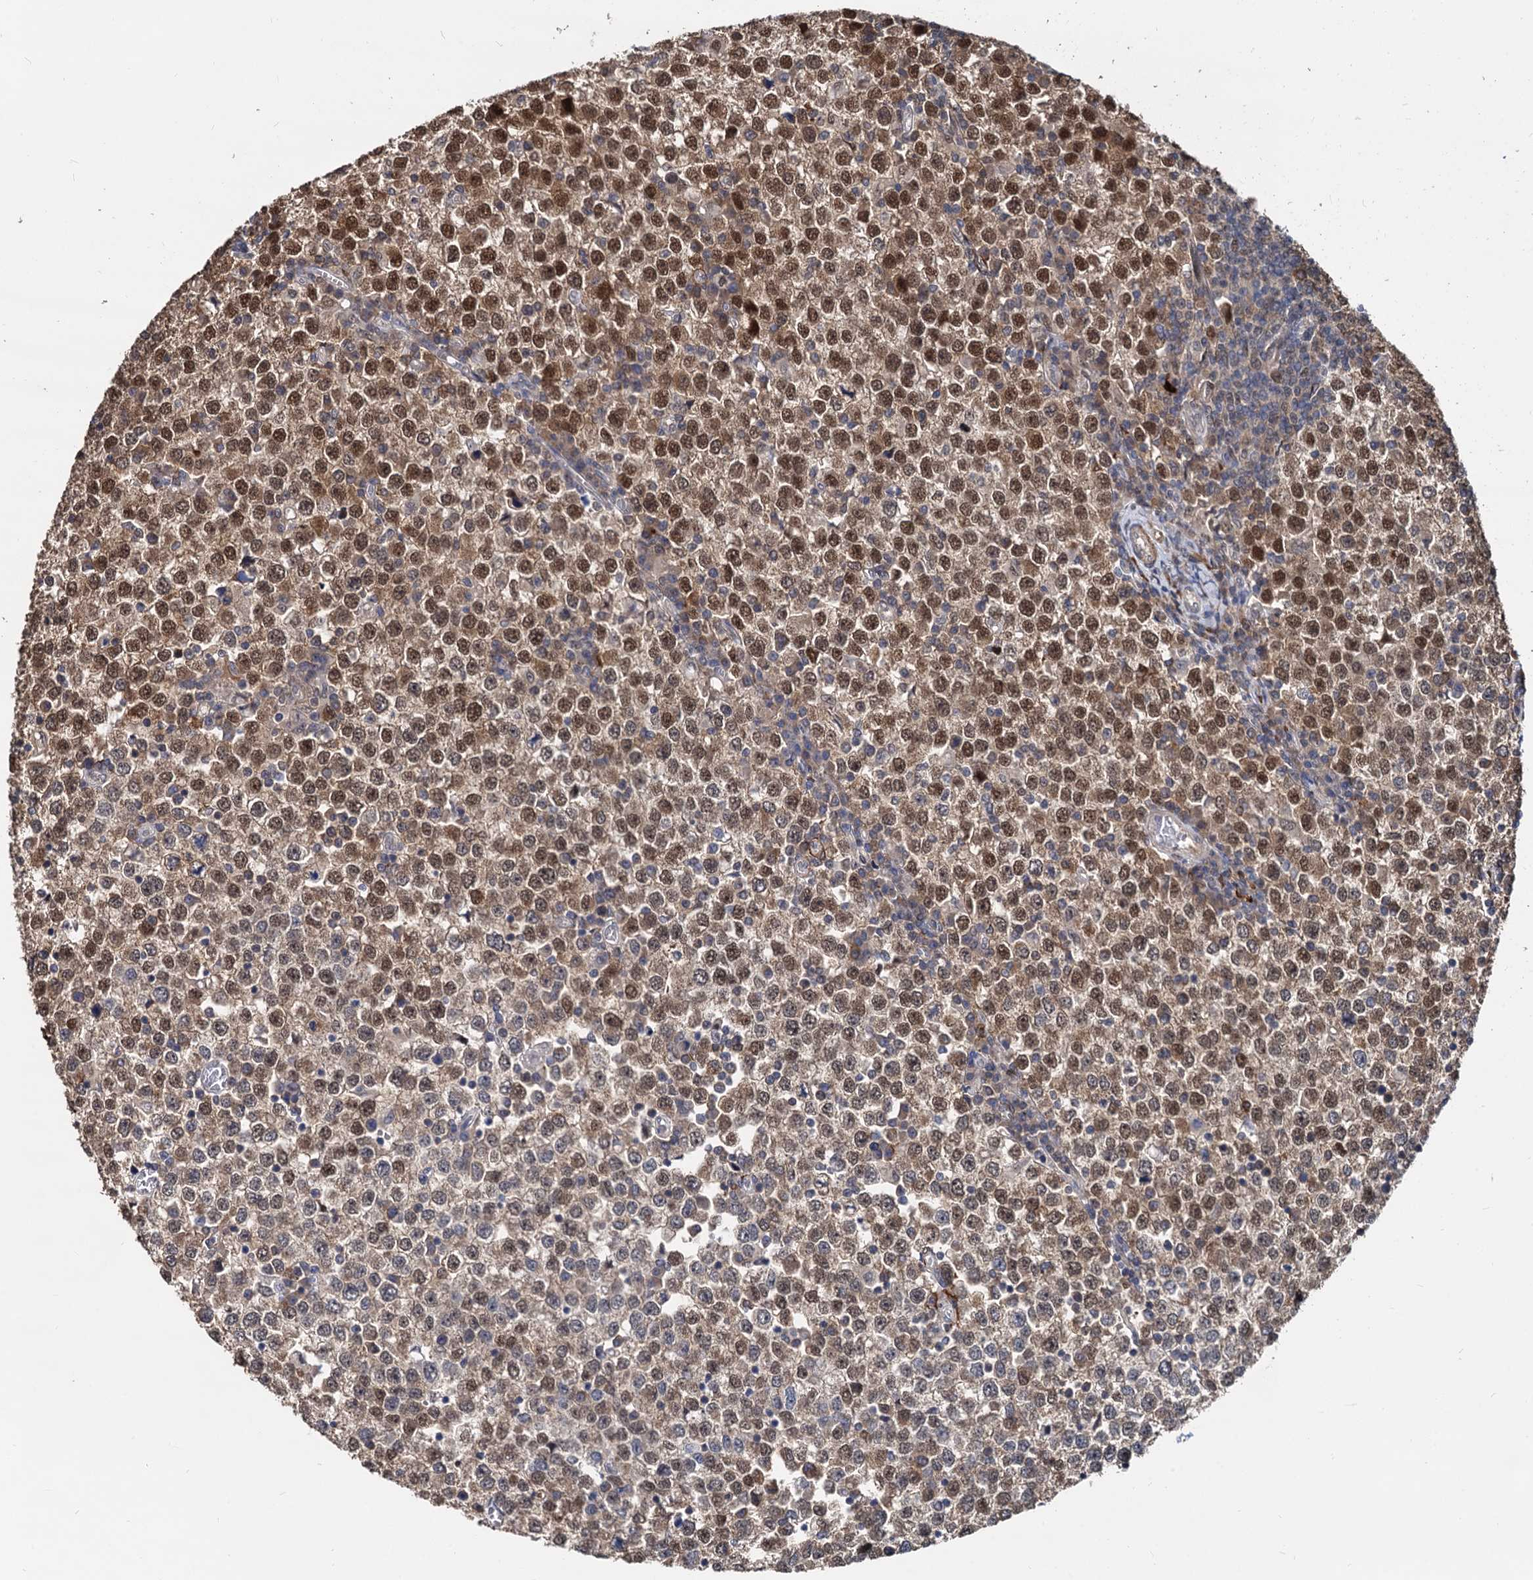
{"staining": {"intensity": "moderate", "quantity": ">75%", "location": "nuclear"}, "tissue": "testis cancer", "cell_type": "Tumor cells", "image_type": "cancer", "snomed": [{"axis": "morphology", "description": "Seminoma, NOS"}, {"axis": "topography", "description": "Testis"}], "caption": "Immunohistochemical staining of human testis cancer (seminoma) shows medium levels of moderate nuclear expression in about >75% of tumor cells.", "gene": "PSMD4", "patient": {"sex": "male", "age": 65}}